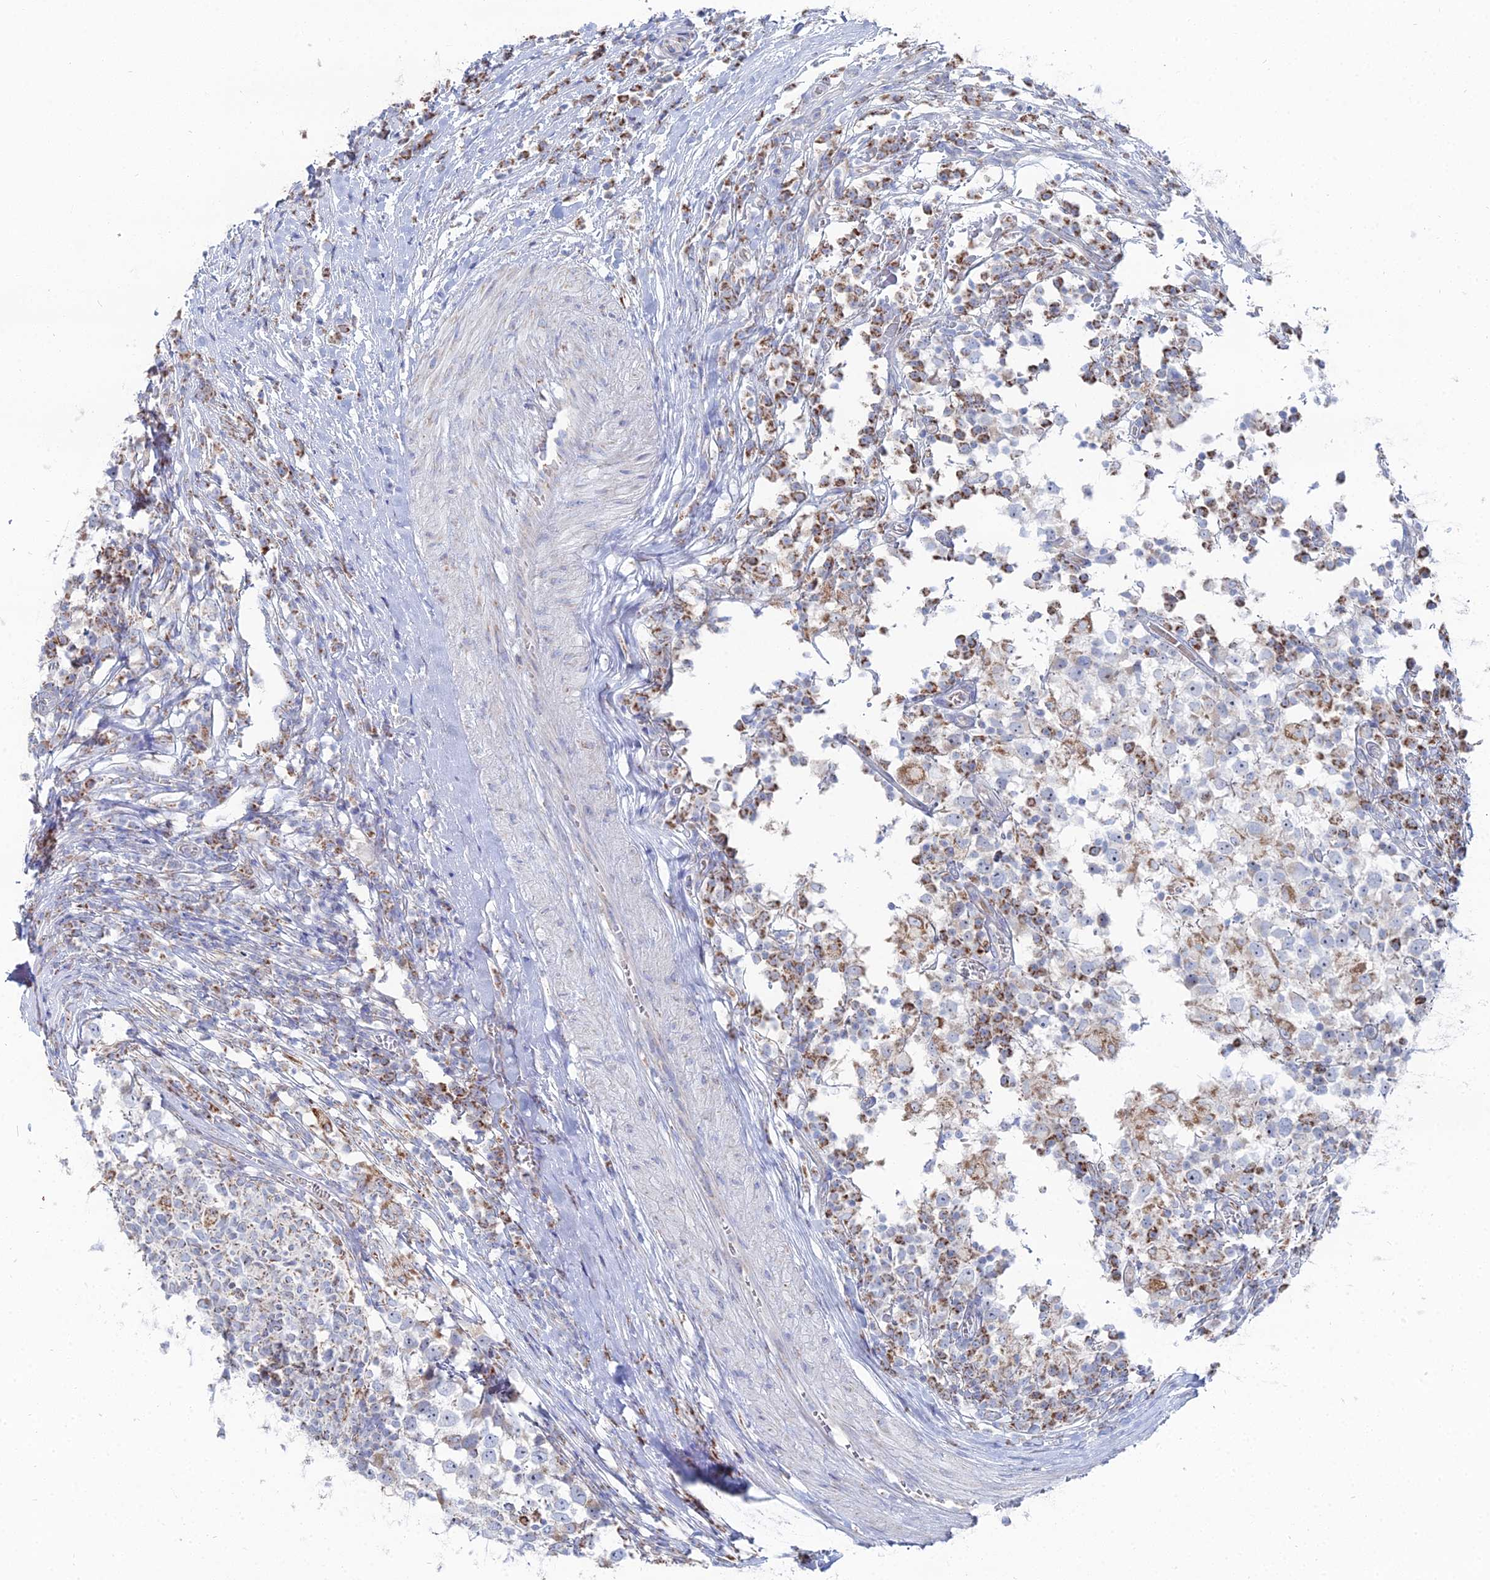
{"staining": {"intensity": "weak", "quantity": "25%-75%", "location": "cytoplasmic/membranous"}, "tissue": "testis cancer", "cell_type": "Tumor cells", "image_type": "cancer", "snomed": [{"axis": "morphology", "description": "Seminoma, NOS"}, {"axis": "topography", "description": "Testis"}], "caption": "Immunohistochemistry (IHC) of seminoma (testis) reveals low levels of weak cytoplasmic/membranous positivity in approximately 25%-75% of tumor cells. Using DAB (brown) and hematoxylin (blue) stains, captured at high magnification using brightfield microscopy.", "gene": "MPC1", "patient": {"sex": "male", "age": 65}}